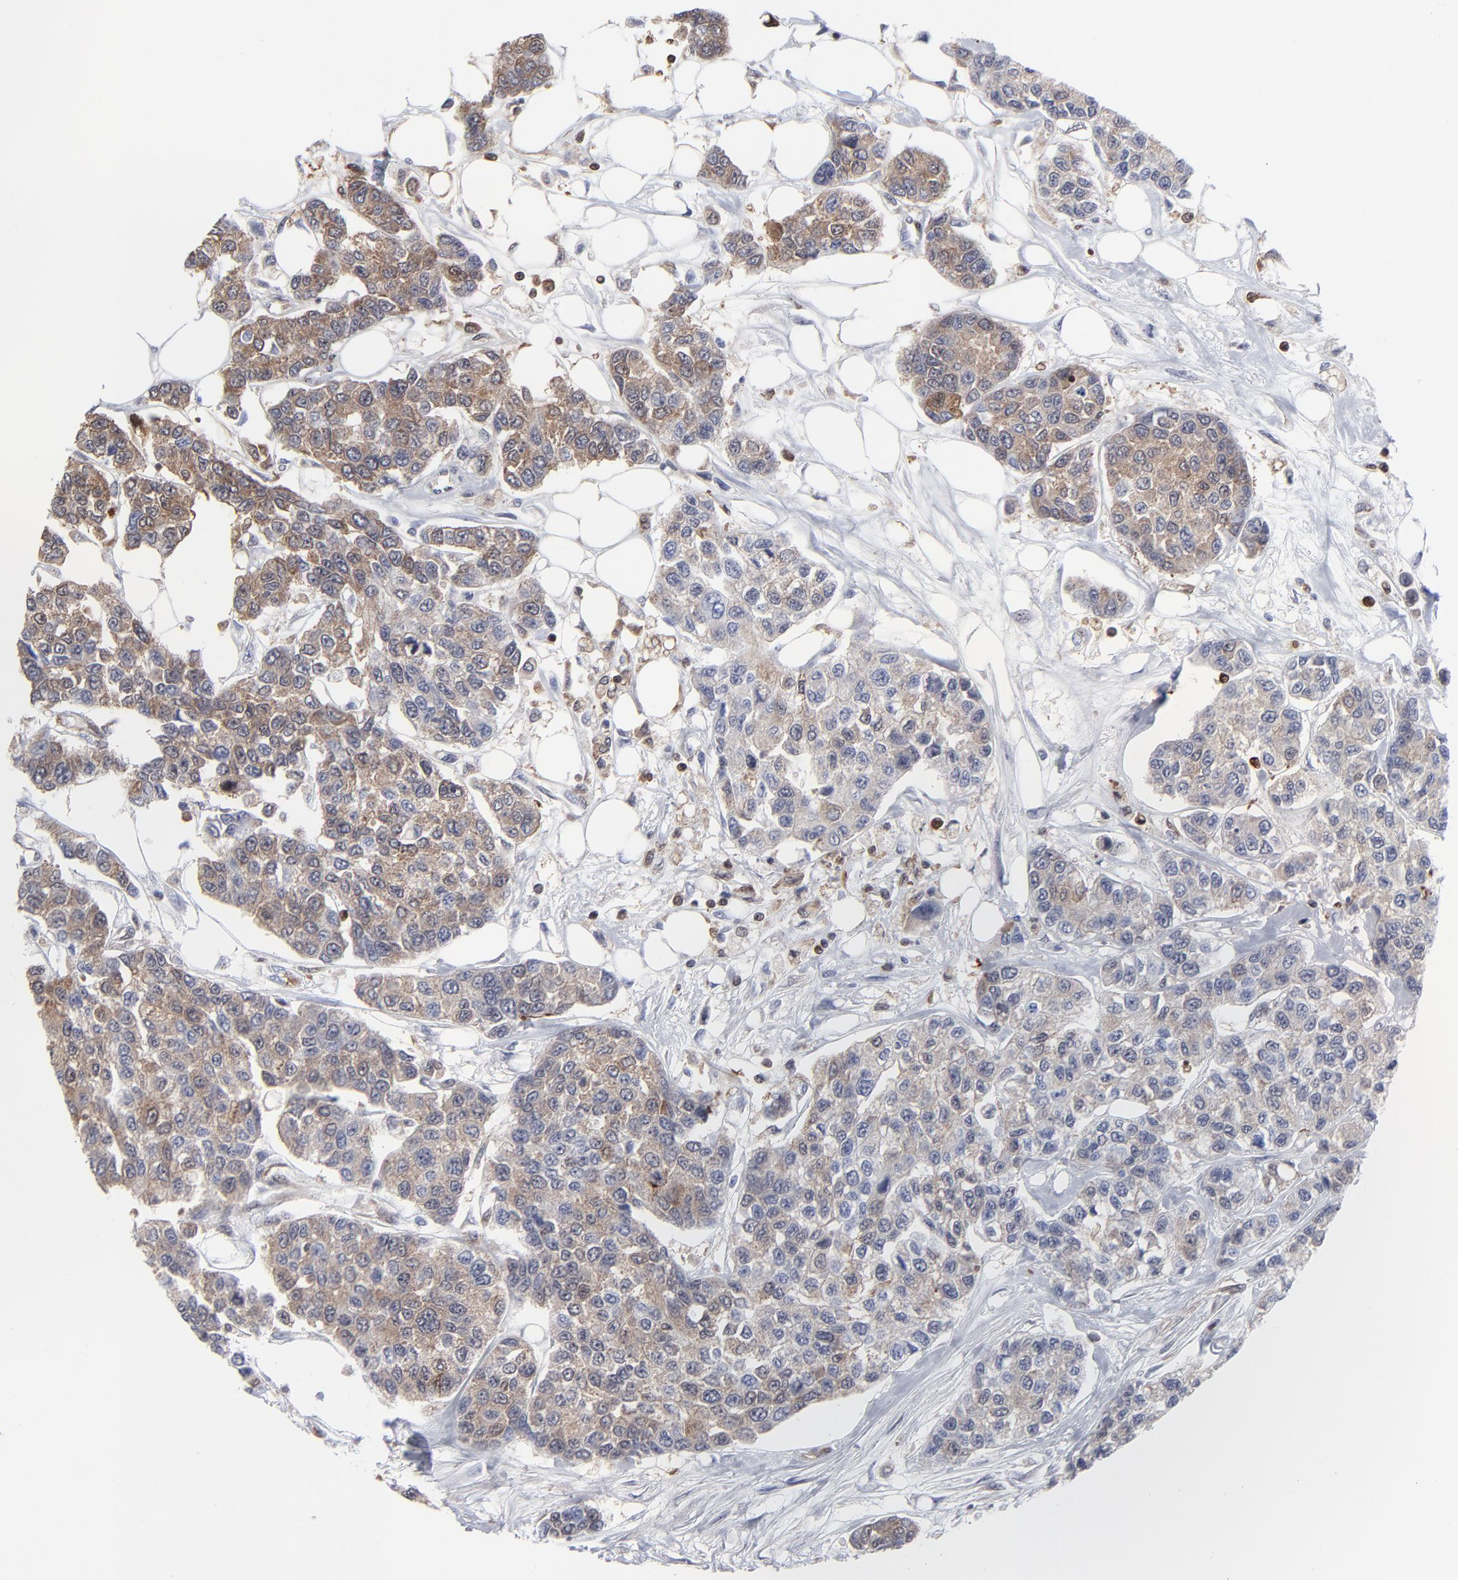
{"staining": {"intensity": "moderate", "quantity": ">75%", "location": "cytoplasmic/membranous"}, "tissue": "breast cancer", "cell_type": "Tumor cells", "image_type": "cancer", "snomed": [{"axis": "morphology", "description": "Duct carcinoma"}, {"axis": "topography", "description": "Breast"}], "caption": "An image of human breast cancer (infiltrating ductal carcinoma) stained for a protein demonstrates moderate cytoplasmic/membranous brown staining in tumor cells. (Stains: DAB (3,3'-diaminobenzidine) in brown, nuclei in blue, Microscopy: brightfield microscopy at high magnification).", "gene": "MAP2K1", "patient": {"sex": "female", "age": 51}}